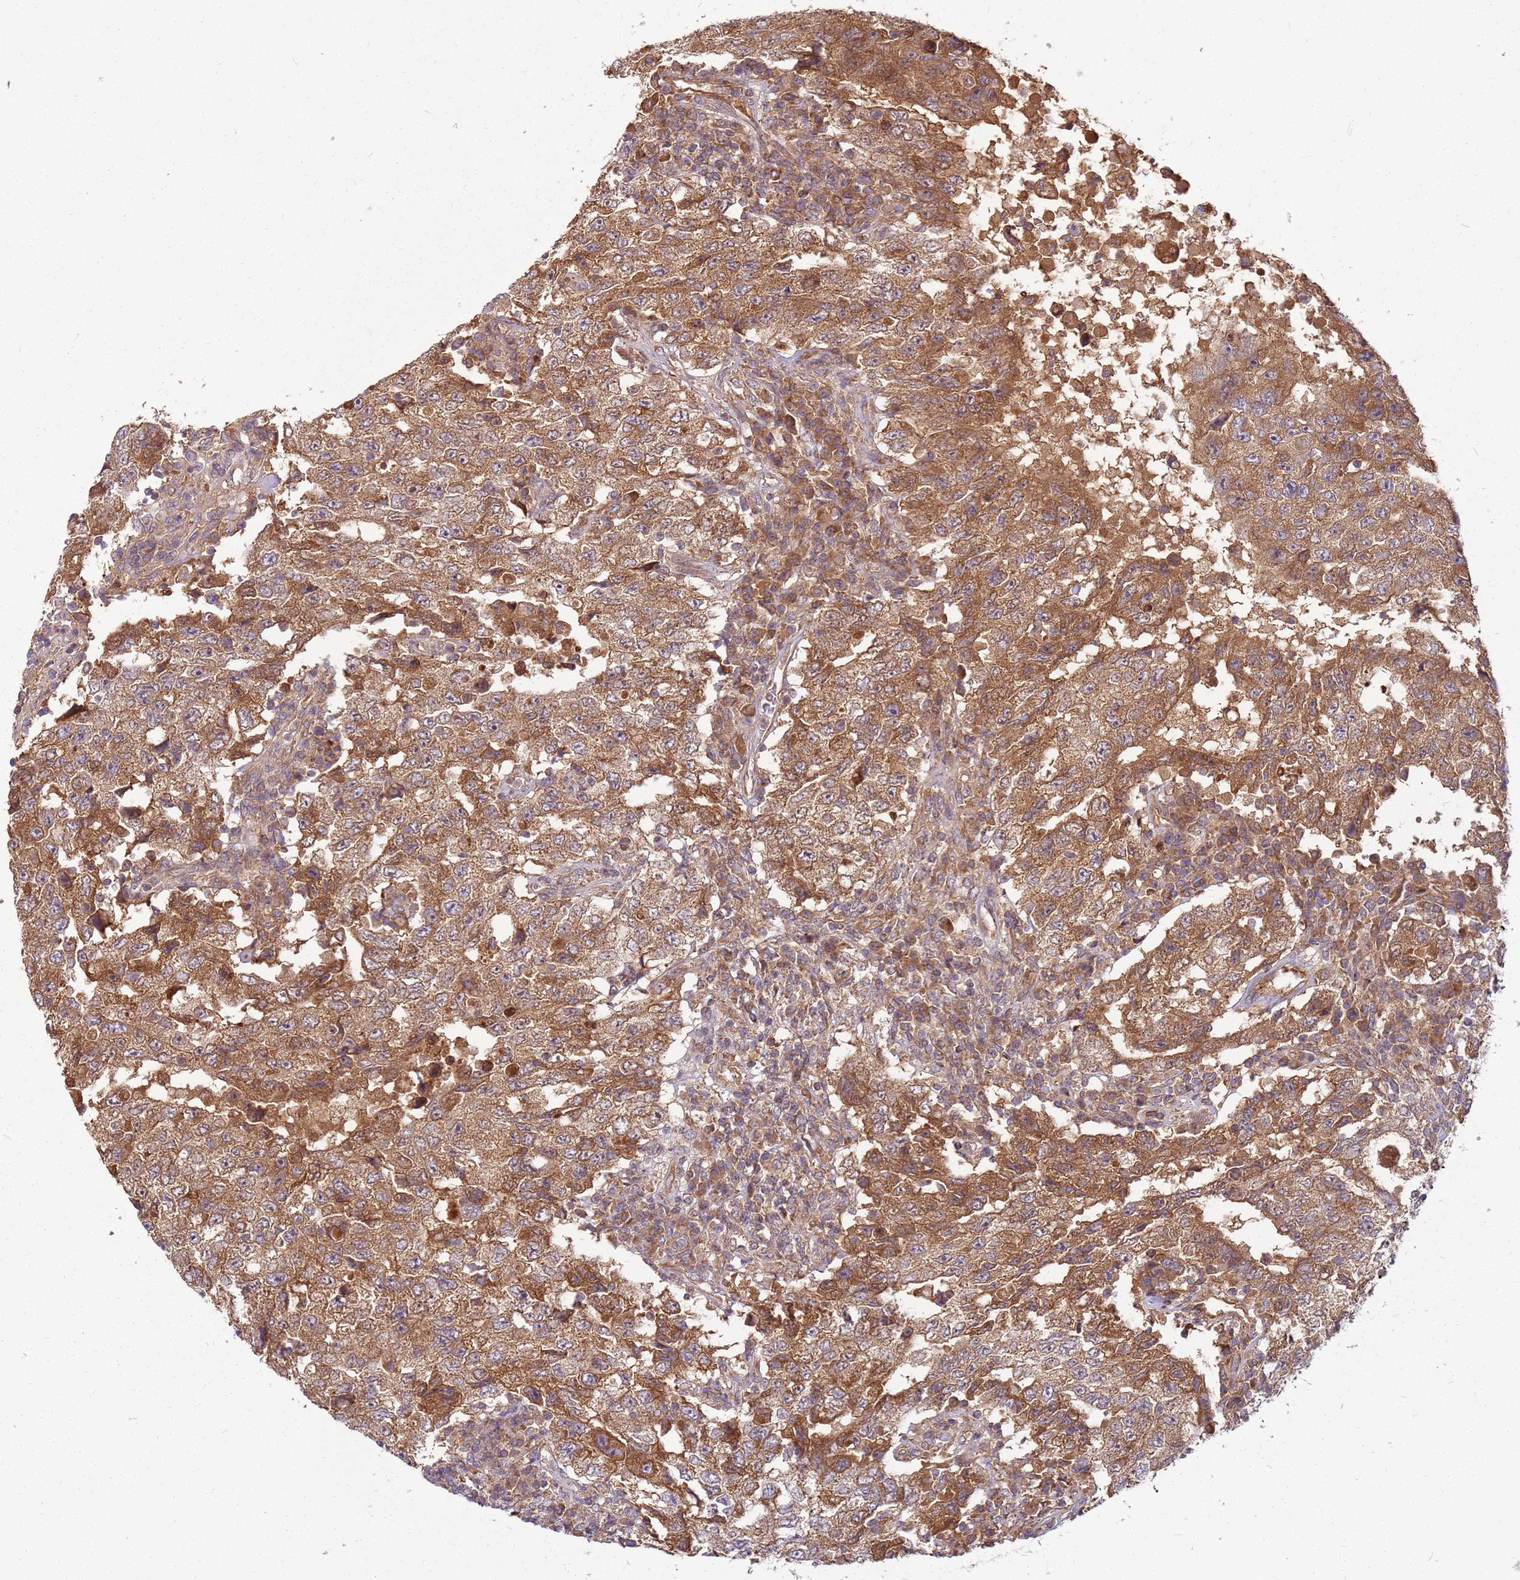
{"staining": {"intensity": "moderate", "quantity": ">75%", "location": "cytoplasmic/membranous"}, "tissue": "testis cancer", "cell_type": "Tumor cells", "image_type": "cancer", "snomed": [{"axis": "morphology", "description": "Carcinoma, Embryonal, NOS"}, {"axis": "topography", "description": "Testis"}], "caption": "Protein expression analysis of testis cancer (embryonal carcinoma) exhibits moderate cytoplasmic/membranous expression in about >75% of tumor cells.", "gene": "CCDC159", "patient": {"sex": "male", "age": 26}}